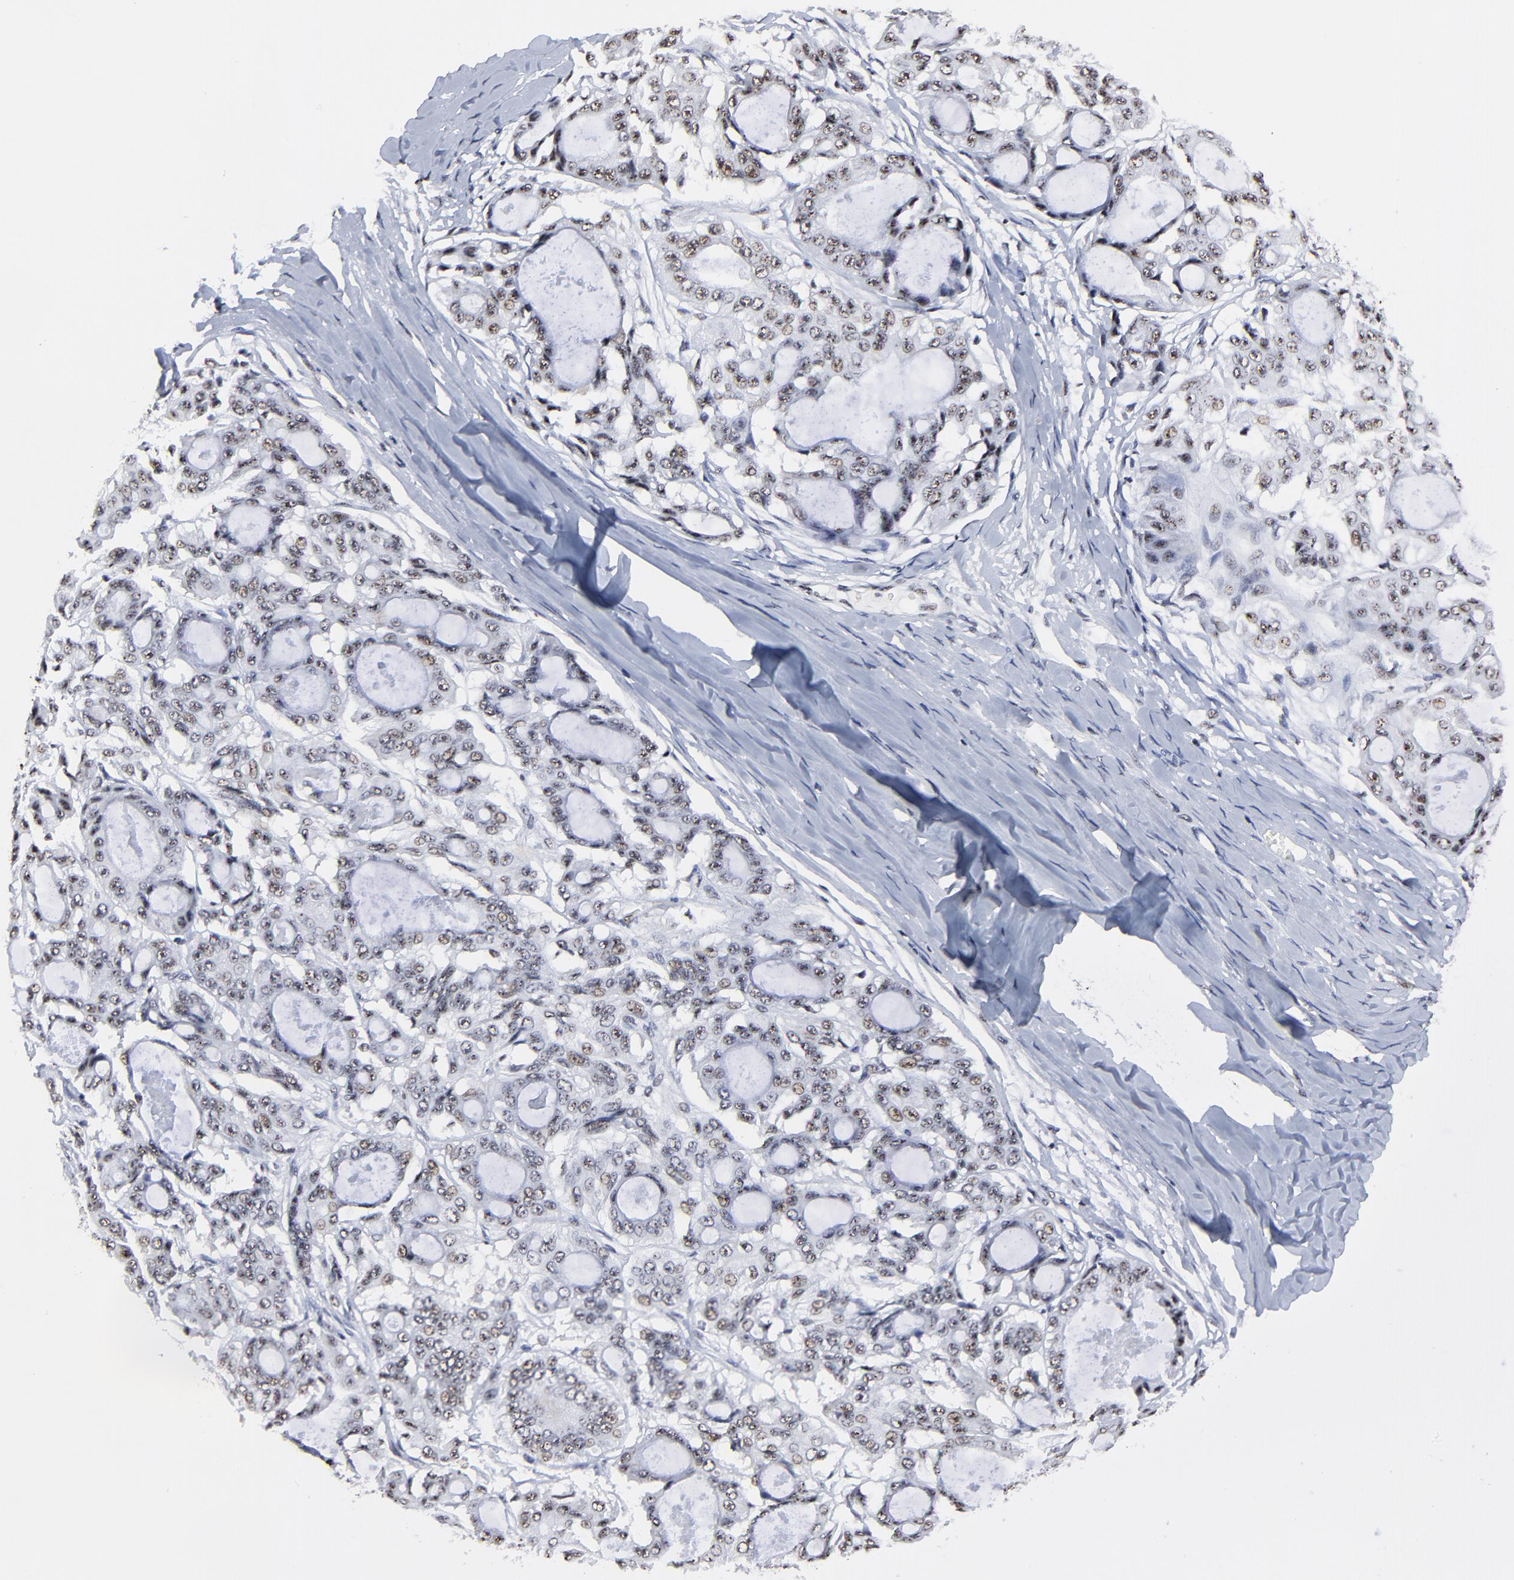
{"staining": {"intensity": "weak", "quantity": "<25%", "location": "nuclear"}, "tissue": "ovarian cancer", "cell_type": "Tumor cells", "image_type": "cancer", "snomed": [{"axis": "morphology", "description": "Carcinoma, endometroid"}, {"axis": "topography", "description": "Ovary"}], "caption": "An IHC histopathology image of endometroid carcinoma (ovarian) is shown. There is no staining in tumor cells of endometroid carcinoma (ovarian). (Stains: DAB IHC with hematoxylin counter stain, Microscopy: brightfield microscopy at high magnification).", "gene": "MBD4", "patient": {"sex": "female", "age": 61}}